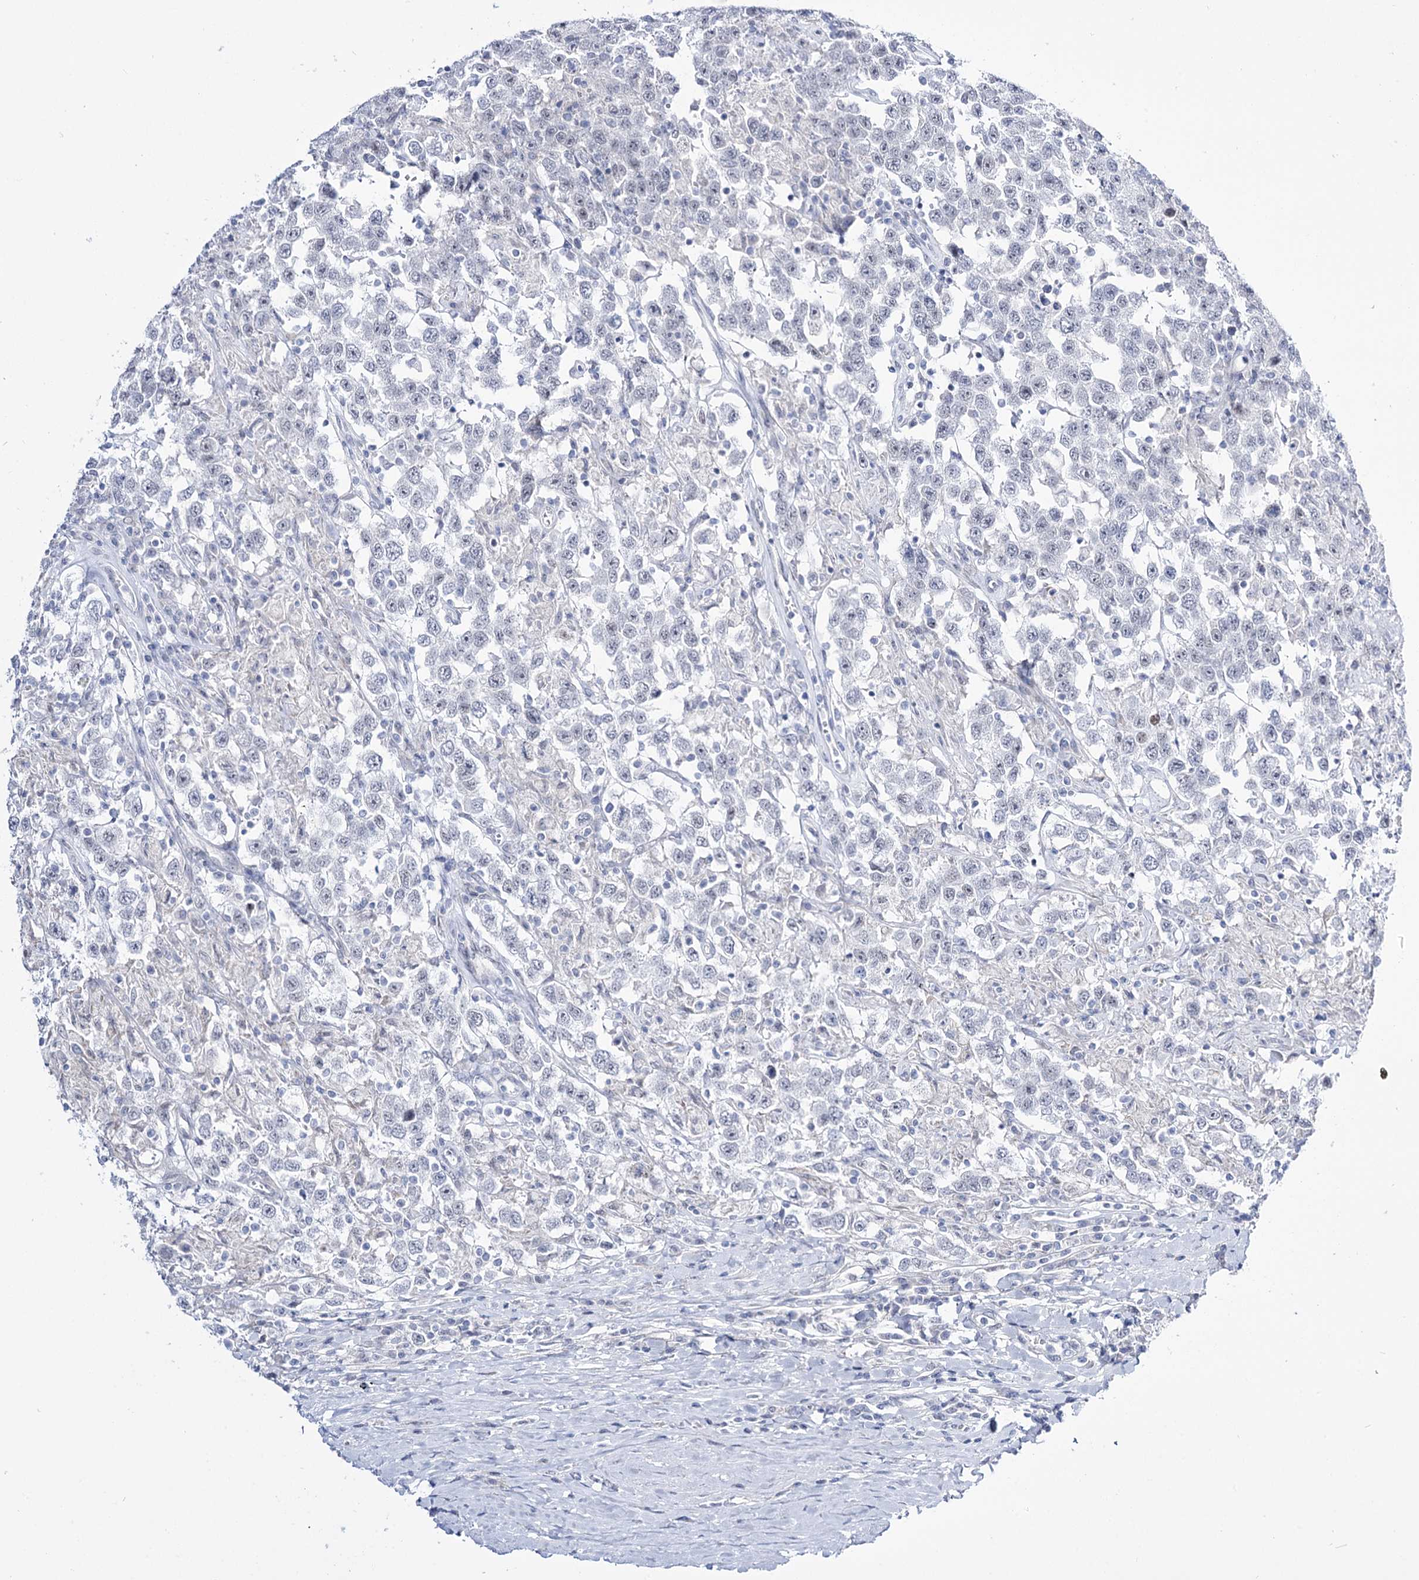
{"staining": {"intensity": "negative", "quantity": "none", "location": "none"}, "tissue": "testis cancer", "cell_type": "Tumor cells", "image_type": "cancer", "snomed": [{"axis": "morphology", "description": "Seminoma, NOS"}, {"axis": "topography", "description": "Testis"}], "caption": "Image shows no protein staining in tumor cells of seminoma (testis) tissue. The staining was performed using DAB to visualize the protein expression in brown, while the nuclei were stained in blue with hematoxylin (Magnification: 20x).", "gene": "RBM15B", "patient": {"sex": "male", "age": 41}}